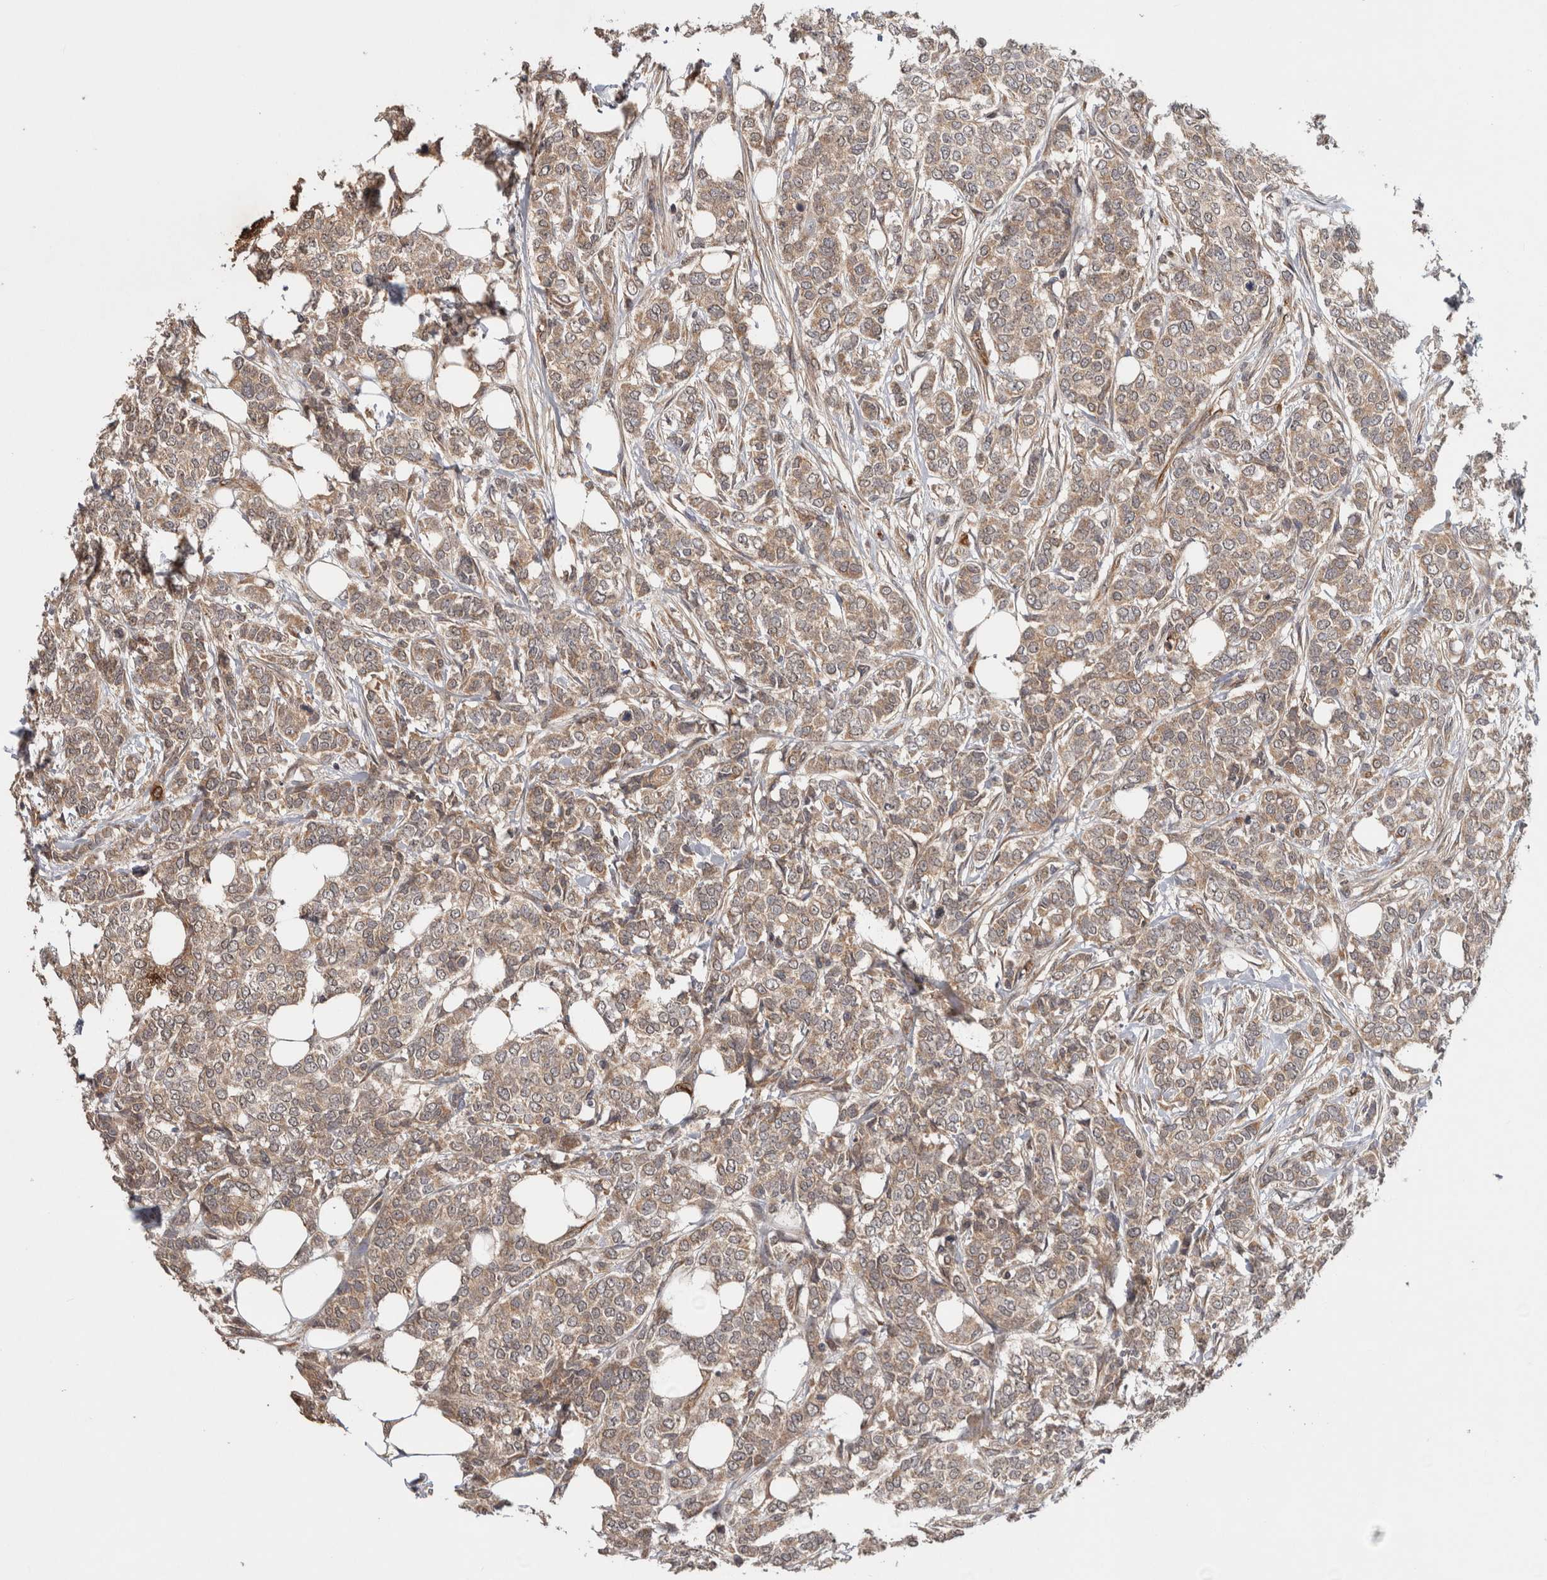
{"staining": {"intensity": "weak", "quantity": ">75%", "location": "cytoplasmic/membranous"}, "tissue": "breast cancer", "cell_type": "Tumor cells", "image_type": "cancer", "snomed": [{"axis": "morphology", "description": "Lobular carcinoma"}, {"axis": "topography", "description": "Skin"}, {"axis": "topography", "description": "Breast"}], "caption": "Breast lobular carcinoma tissue displays weak cytoplasmic/membranous positivity in approximately >75% of tumor cells, visualized by immunohistochemistry.", "gene": "HMOX2", "patient": {"sex": "female", "age": 46}}